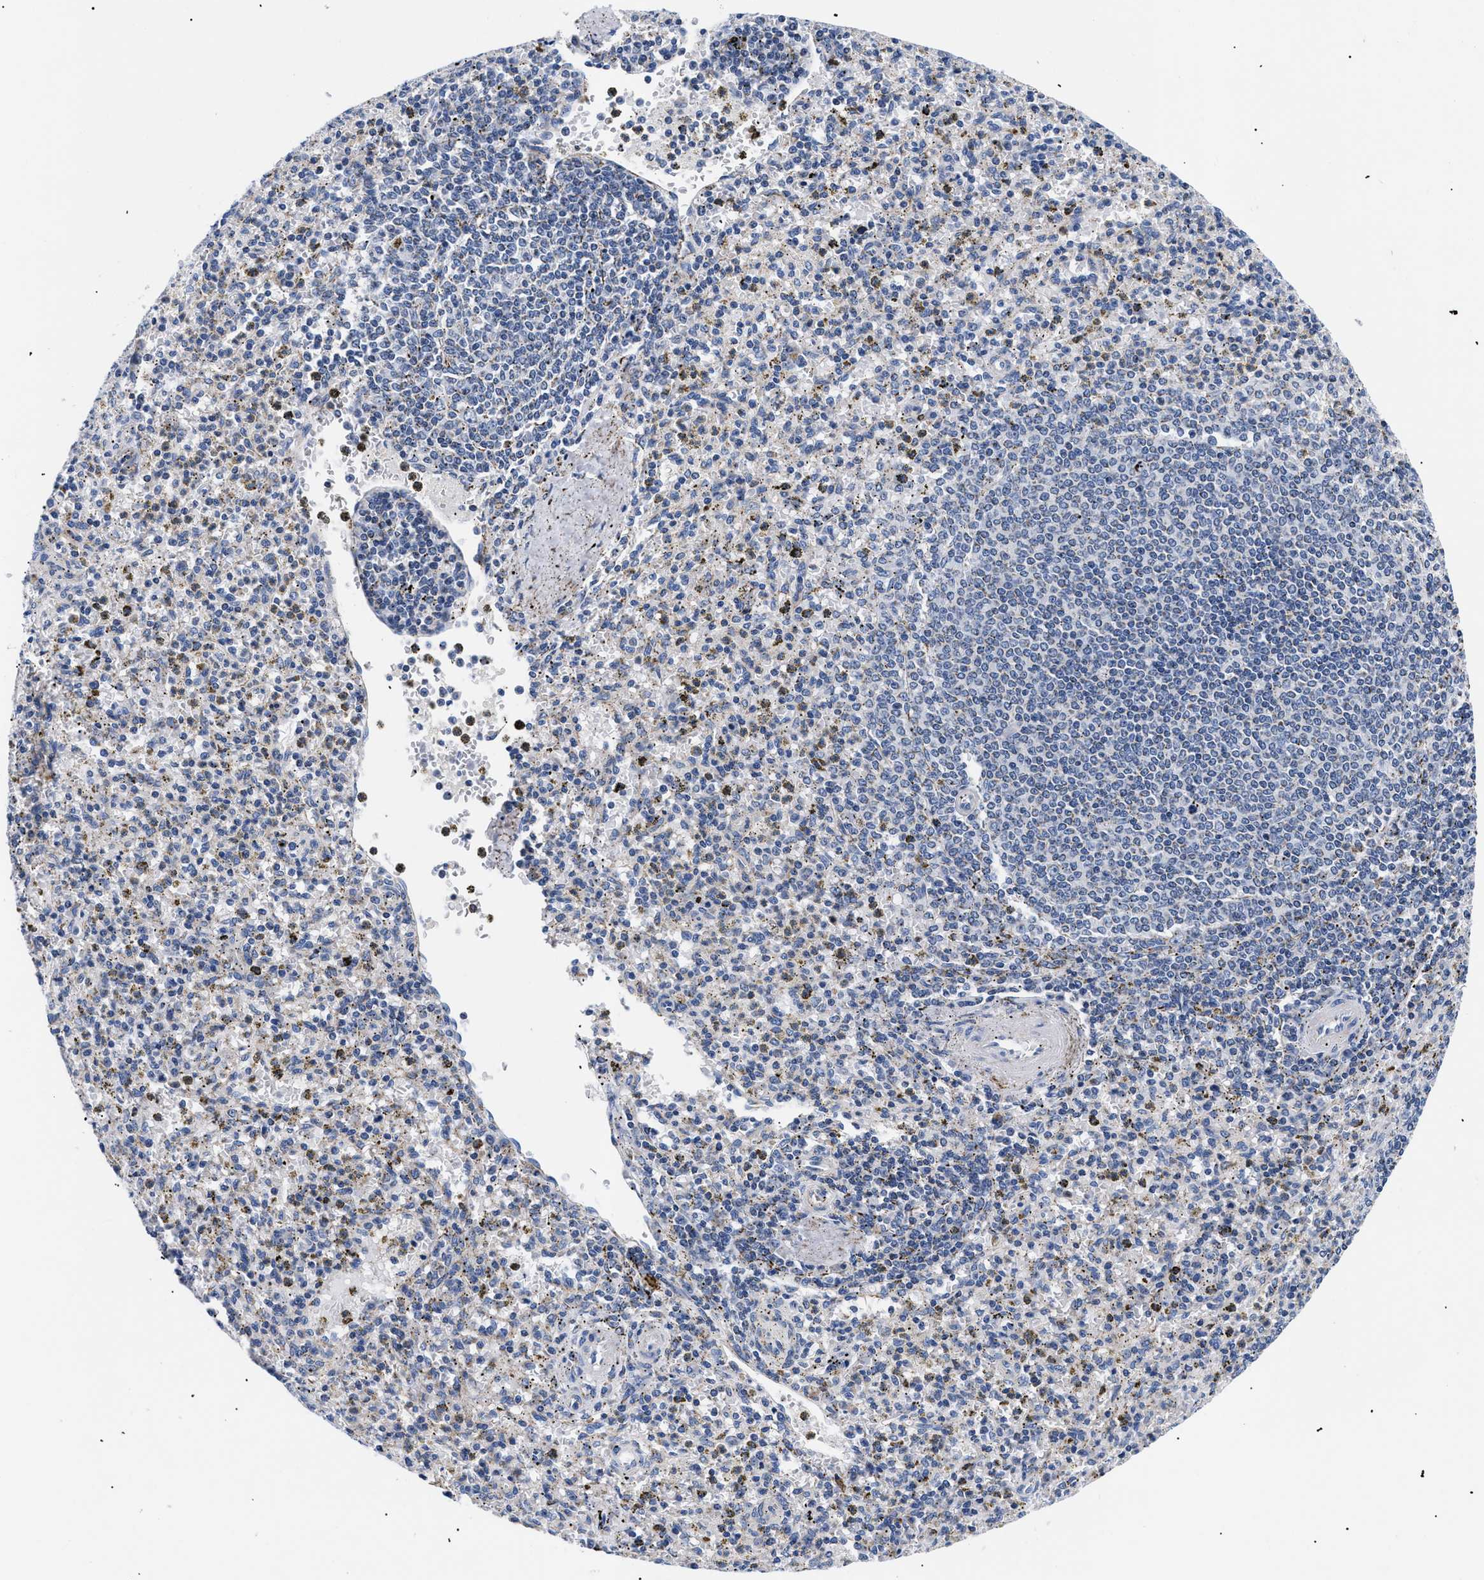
{"staining": {"intensity": "weak", "quantity": "<25%", "location": "cytoplasmic/membranous"}, "tissue": "spleen", "cell_type": "Cells in red pulp", "image_type": "normal", "snomed": [{"axis": "morphology", "description": "Normal tissue, NOS"}, {"axis": "topography", "description": "Spleen"}], "caption": "This image is of unremarkable spleen stained with immunohistochemistry (IHC) to label a protein in brown with the nuclei are counter-stained blue. There is no expression in cells in red pulp. The staining was performed using DAB (3,3'-diaminobenzidine) to visualize the protein expression in brown, while the nuclei were stained in blue with hematoxylin (Magnification: 20x).", "gene": "GPR149", "patient": {"sex": "male", "age": 72}}